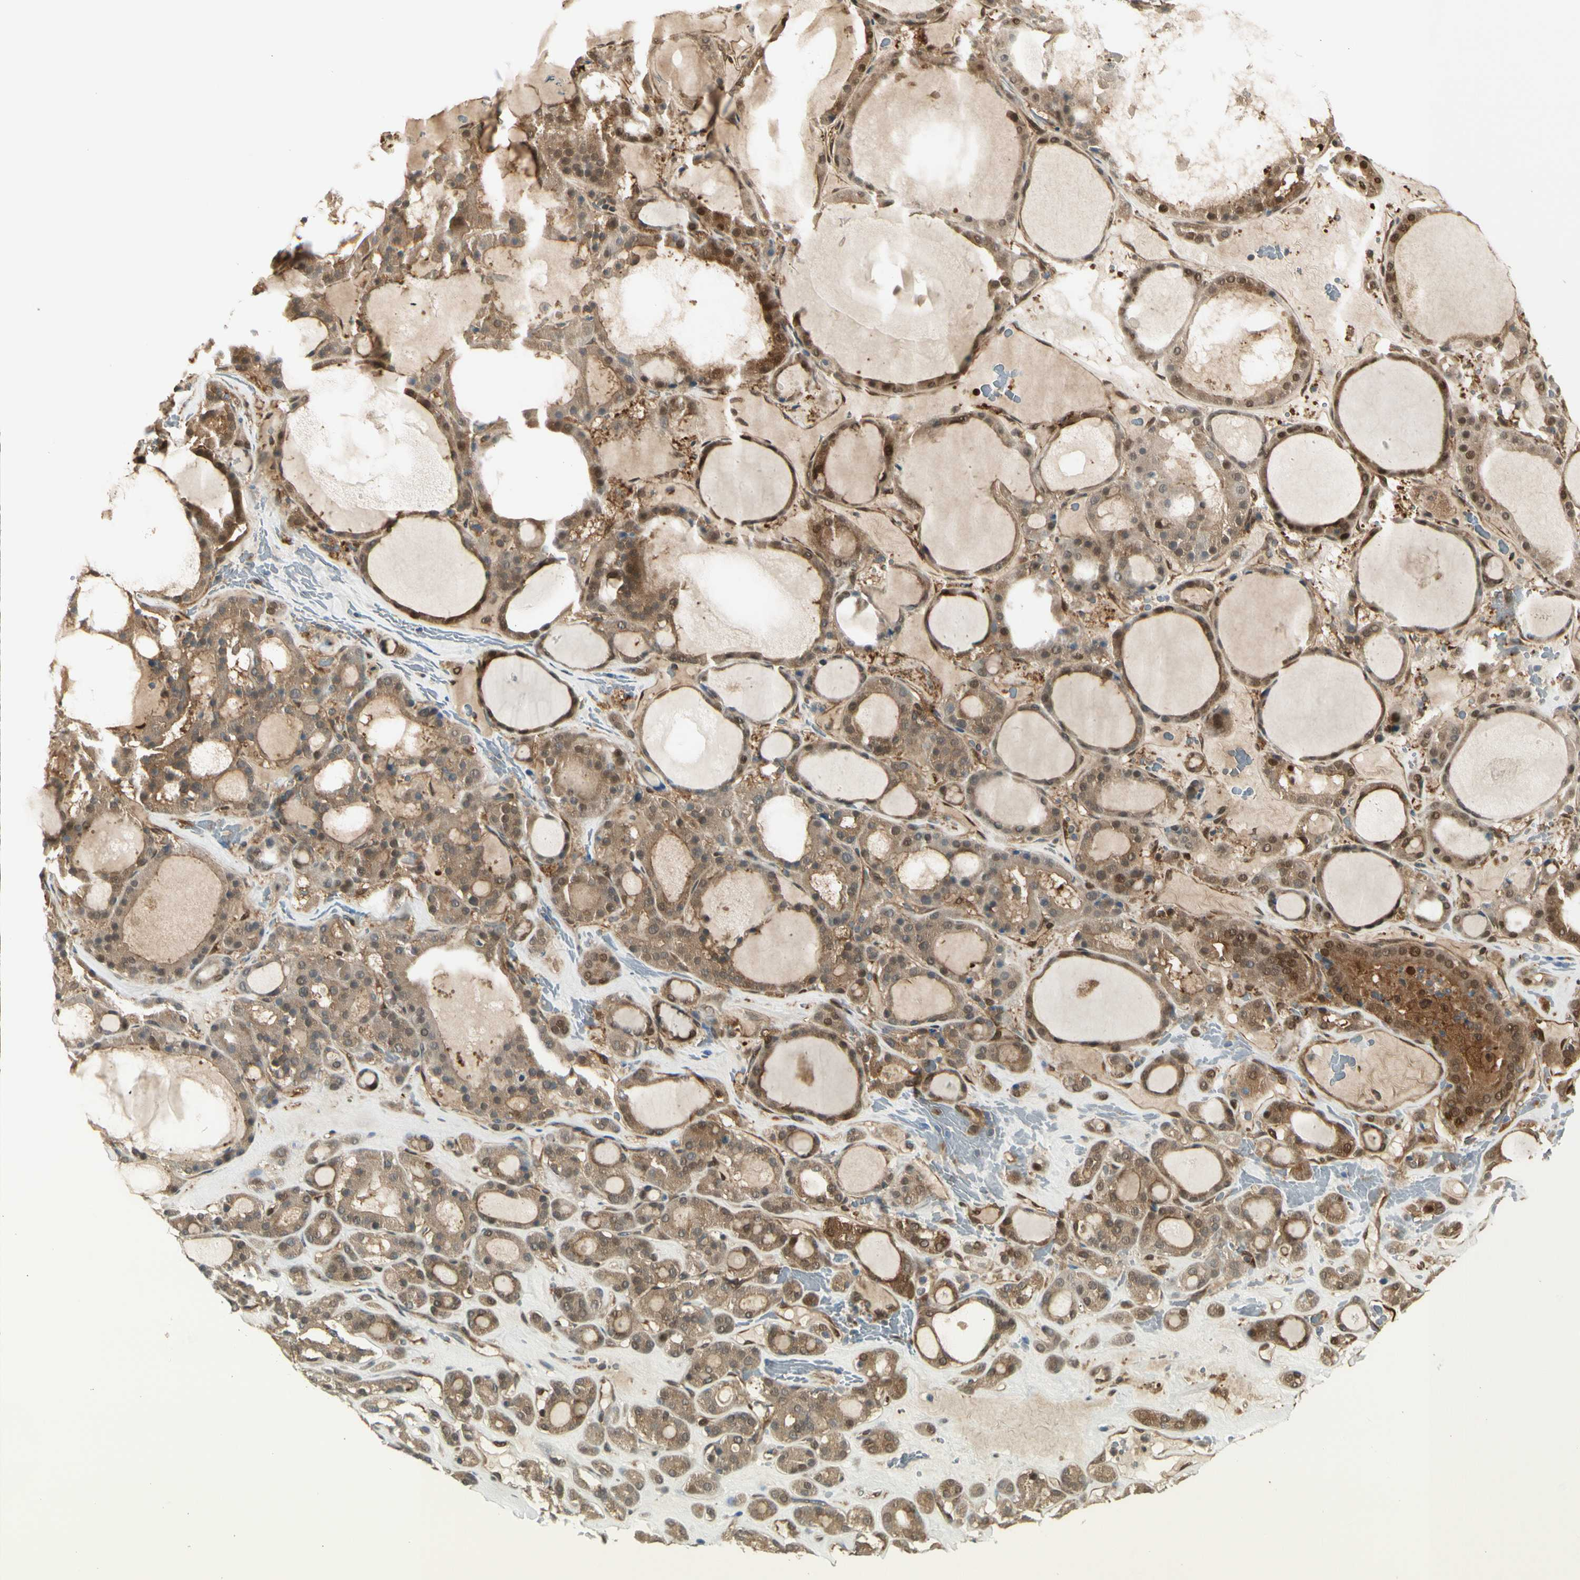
{"staining": {"intensity": "strong", "quantity": ">75%", "location": "cytoplasmic/membranous,nuclear"}, "tissue": "thyroid gland", "cell_type": "Glandular cells", "image_type": "normal", "snomed": [{"axis": "morphology", "description": "Normal tissue, NOS"}, {"axis": "morphology", "description": "Carcinoma, NOS"}, {"axis": "topography", "description": "Thyroid gland"}], "caption": "A photomicrograph of human thyroid gland stained for a protein demonstrates strong cytoplasmic/membranous,nuclear brown staining in glandular cells. Nuclei are stained in blue.", "gene": "SERPINB6", "patient": {"sex": "female", "age": 86}}